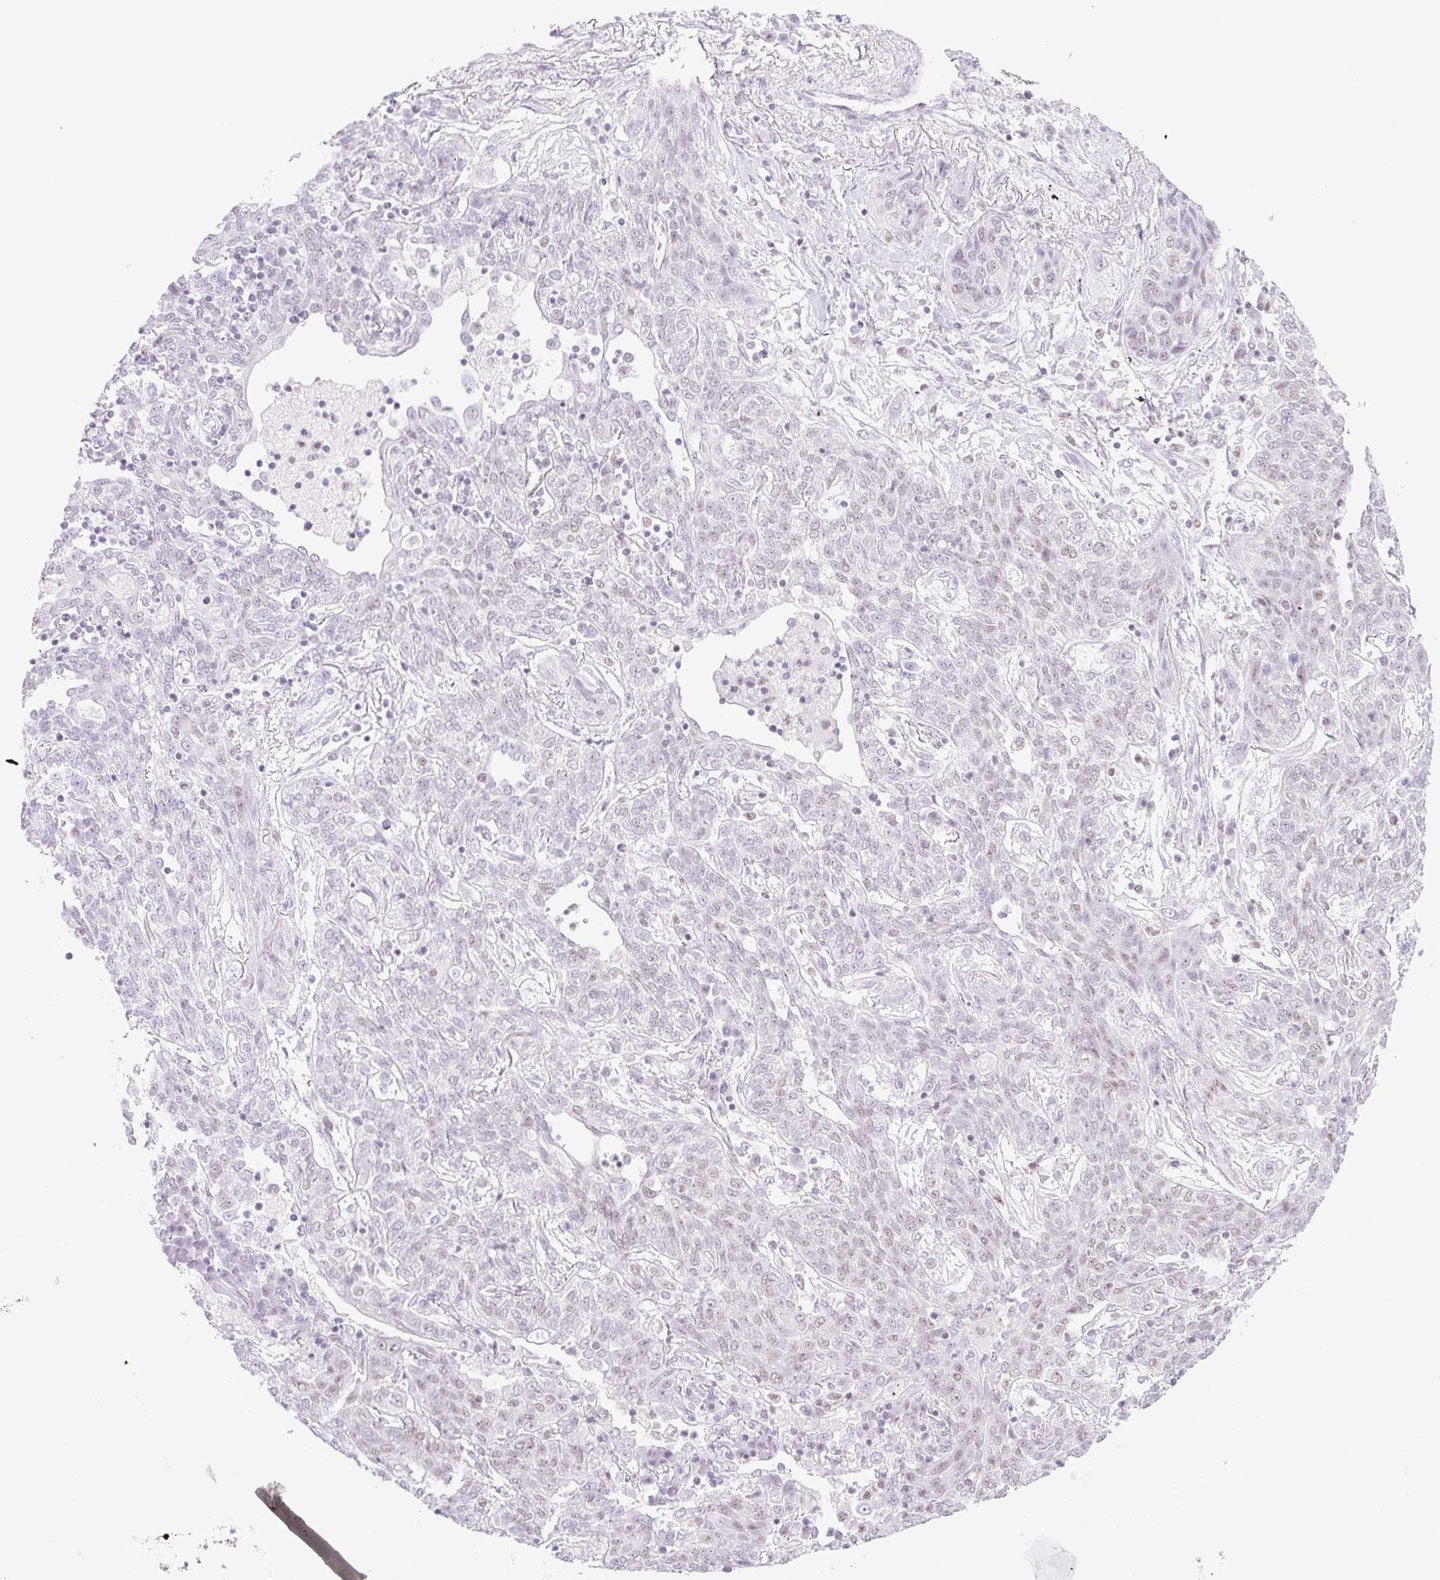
{"staining": {"intensity": "negative", "quantity": "none", "location": "none"}, "tissue": "lung cancer", "cell_type": "Tumor cells", "image_type": "cancer", "snomed": [{"axis": "morphology", "description": "Squamous cell carcinoma, NOS"}, {"axis": "topography", "description": "Lung"}], "caption": "IHC of squamous cell carcinoma (lung) shows no staining in tumor cells.", "gene": "TLE3", "patient": {"sex": "female", "age": 70}}